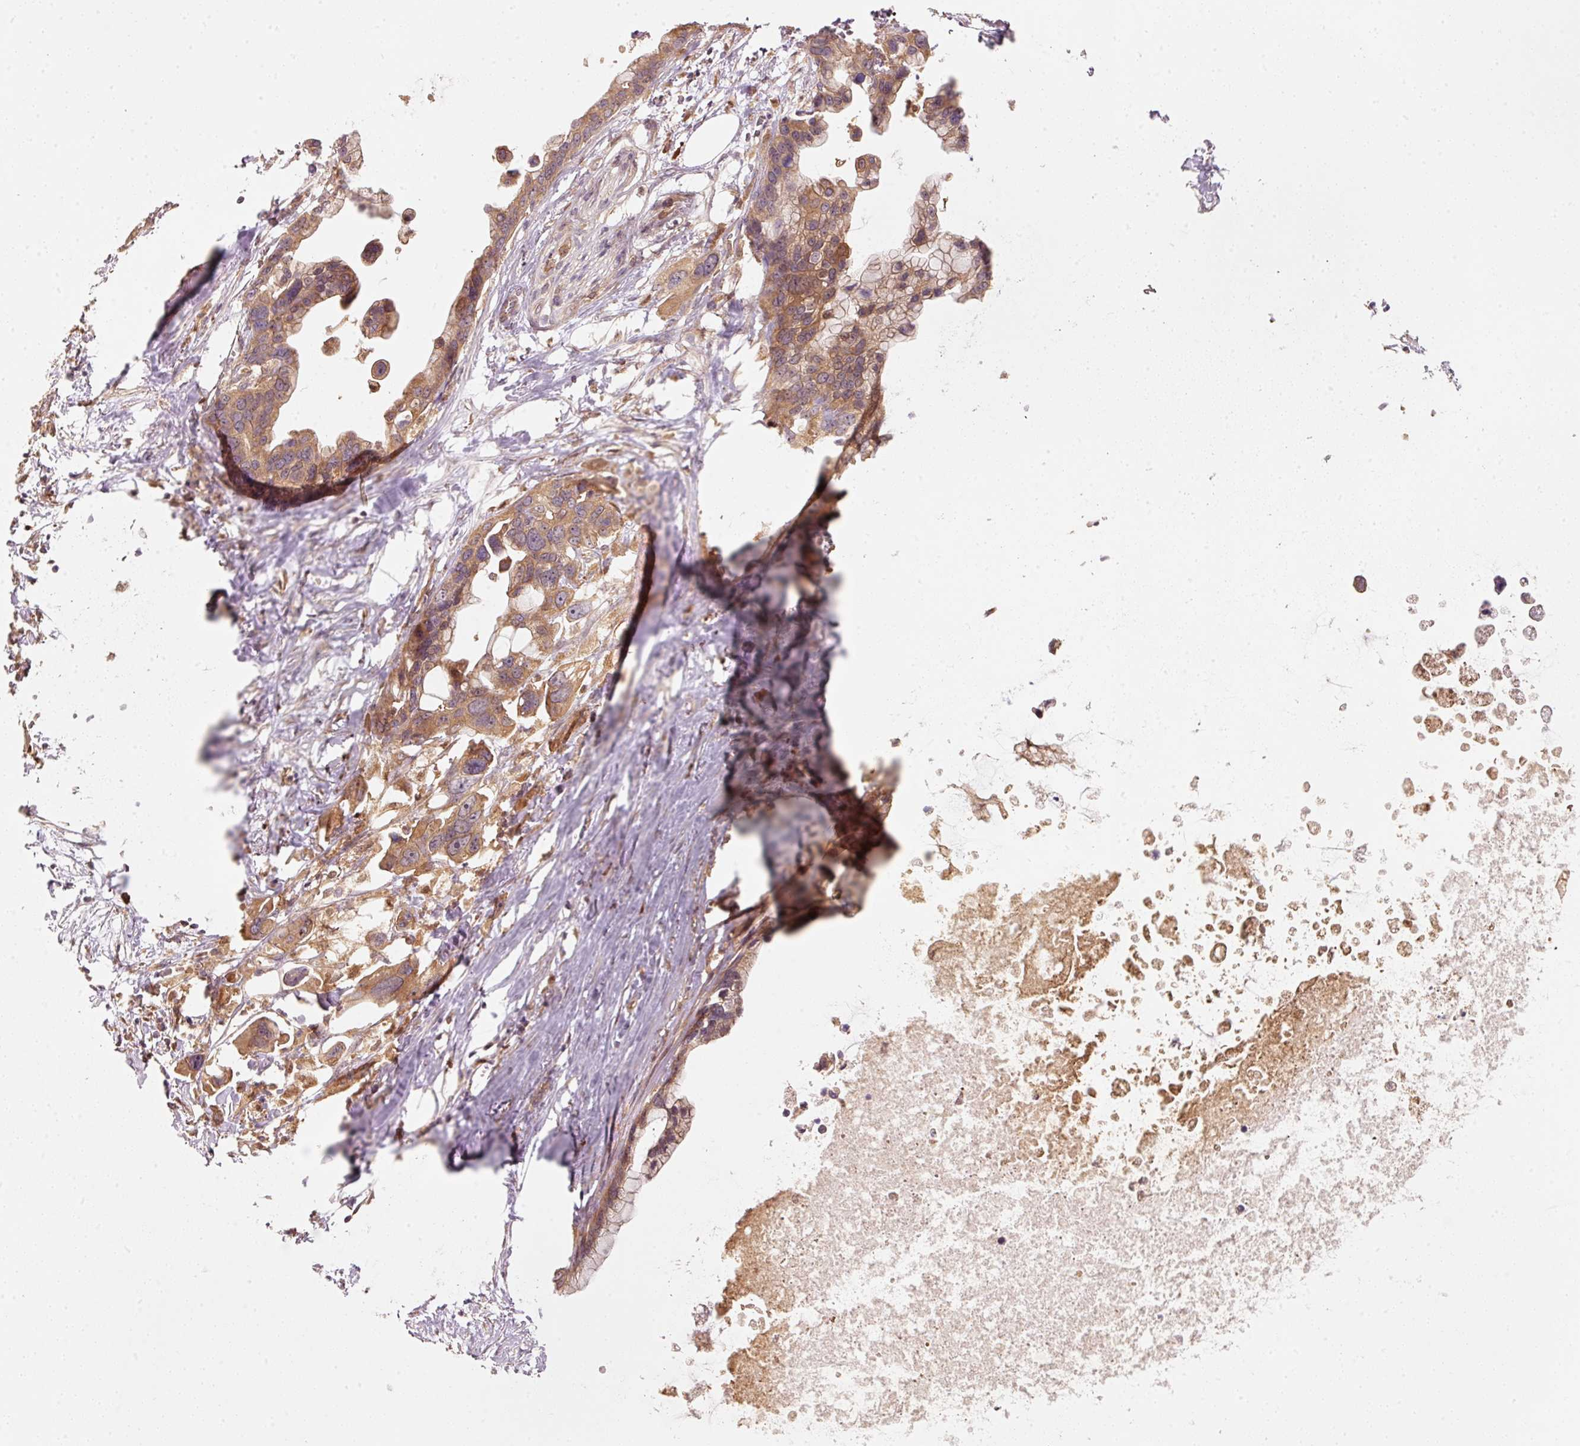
{"staining": {"intensity": "moderate", "quantity": ">75%", "location": "cytoplasmic/membranous"}, "tissue": "pancreatic cancer", "cell_type": "Tumor cells", "image_type": "cancer", "snomed": [{"axis": "morphology", "description": "Adenocarcinoma, NOS"}, {"axis": "topography", "description": "Pancreas"}], "caption": "Protein expression analysis of human adenocarcinoma (pancreatic) reveals moderate cytoplasmic/membranous staining in about >75% of tumor cells.", "gene": "RRAS2", "patient": {"sex": "female", "age": 83}}